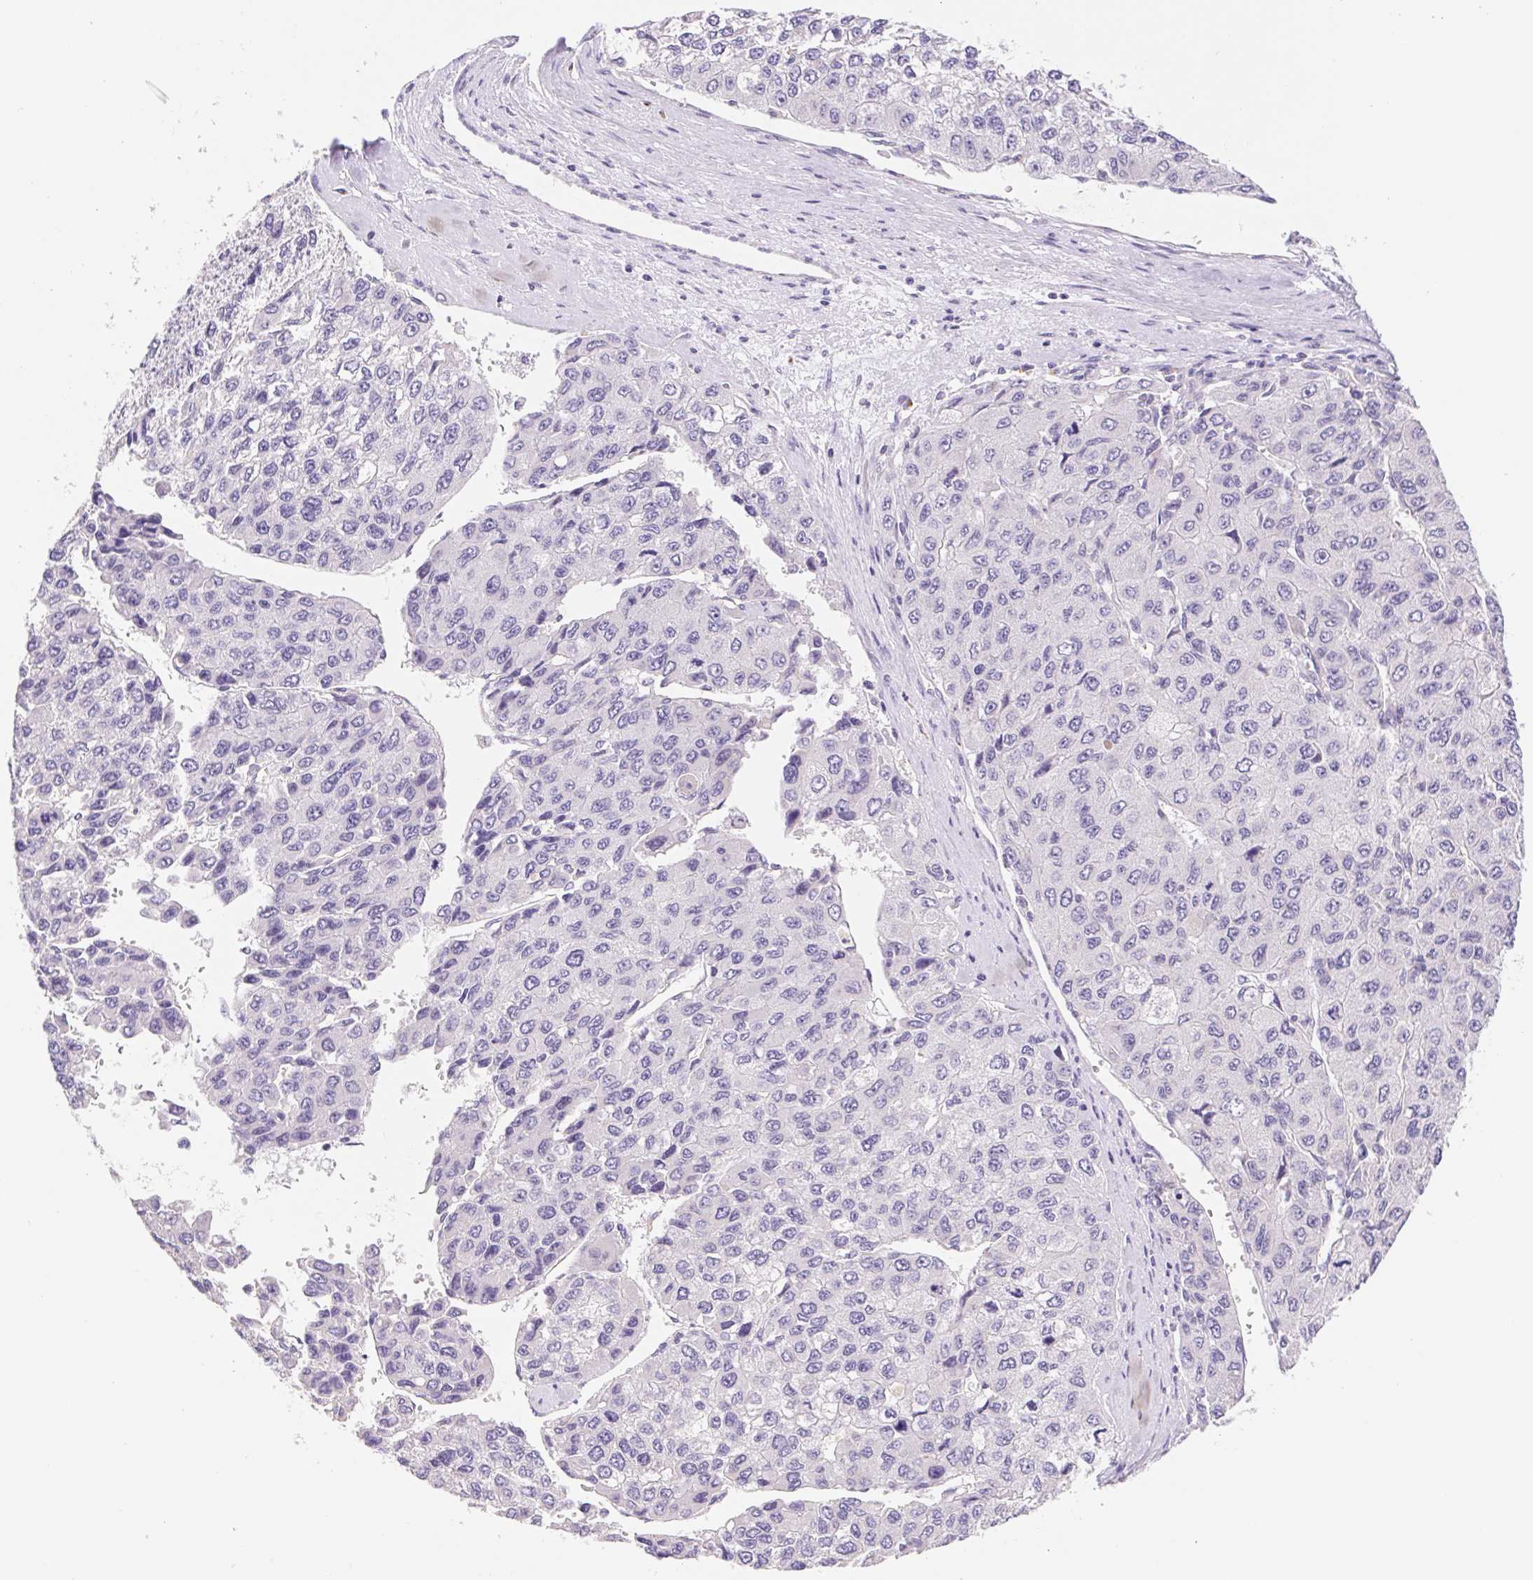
{"staining": {"intensity": "negative", "quantity": "none", "location": "none"}, "tissue": "liver cancer", "cell_type": "Tumor cells", "image_type": "cancer", "snomed": [{"axis": "morphology", "description": "Carcinoma, Hepatocellular, NOS"}, {"axis": "topography", "description": "Liver"}], "caption": "This is an immunohistochemistry (IHC) photomicrograph of human hepatocellular carcinoma (liver). There is no staining in tumor cells.", "gene": "FKBP6", "patient": {"sex": "female", "age": 66}}